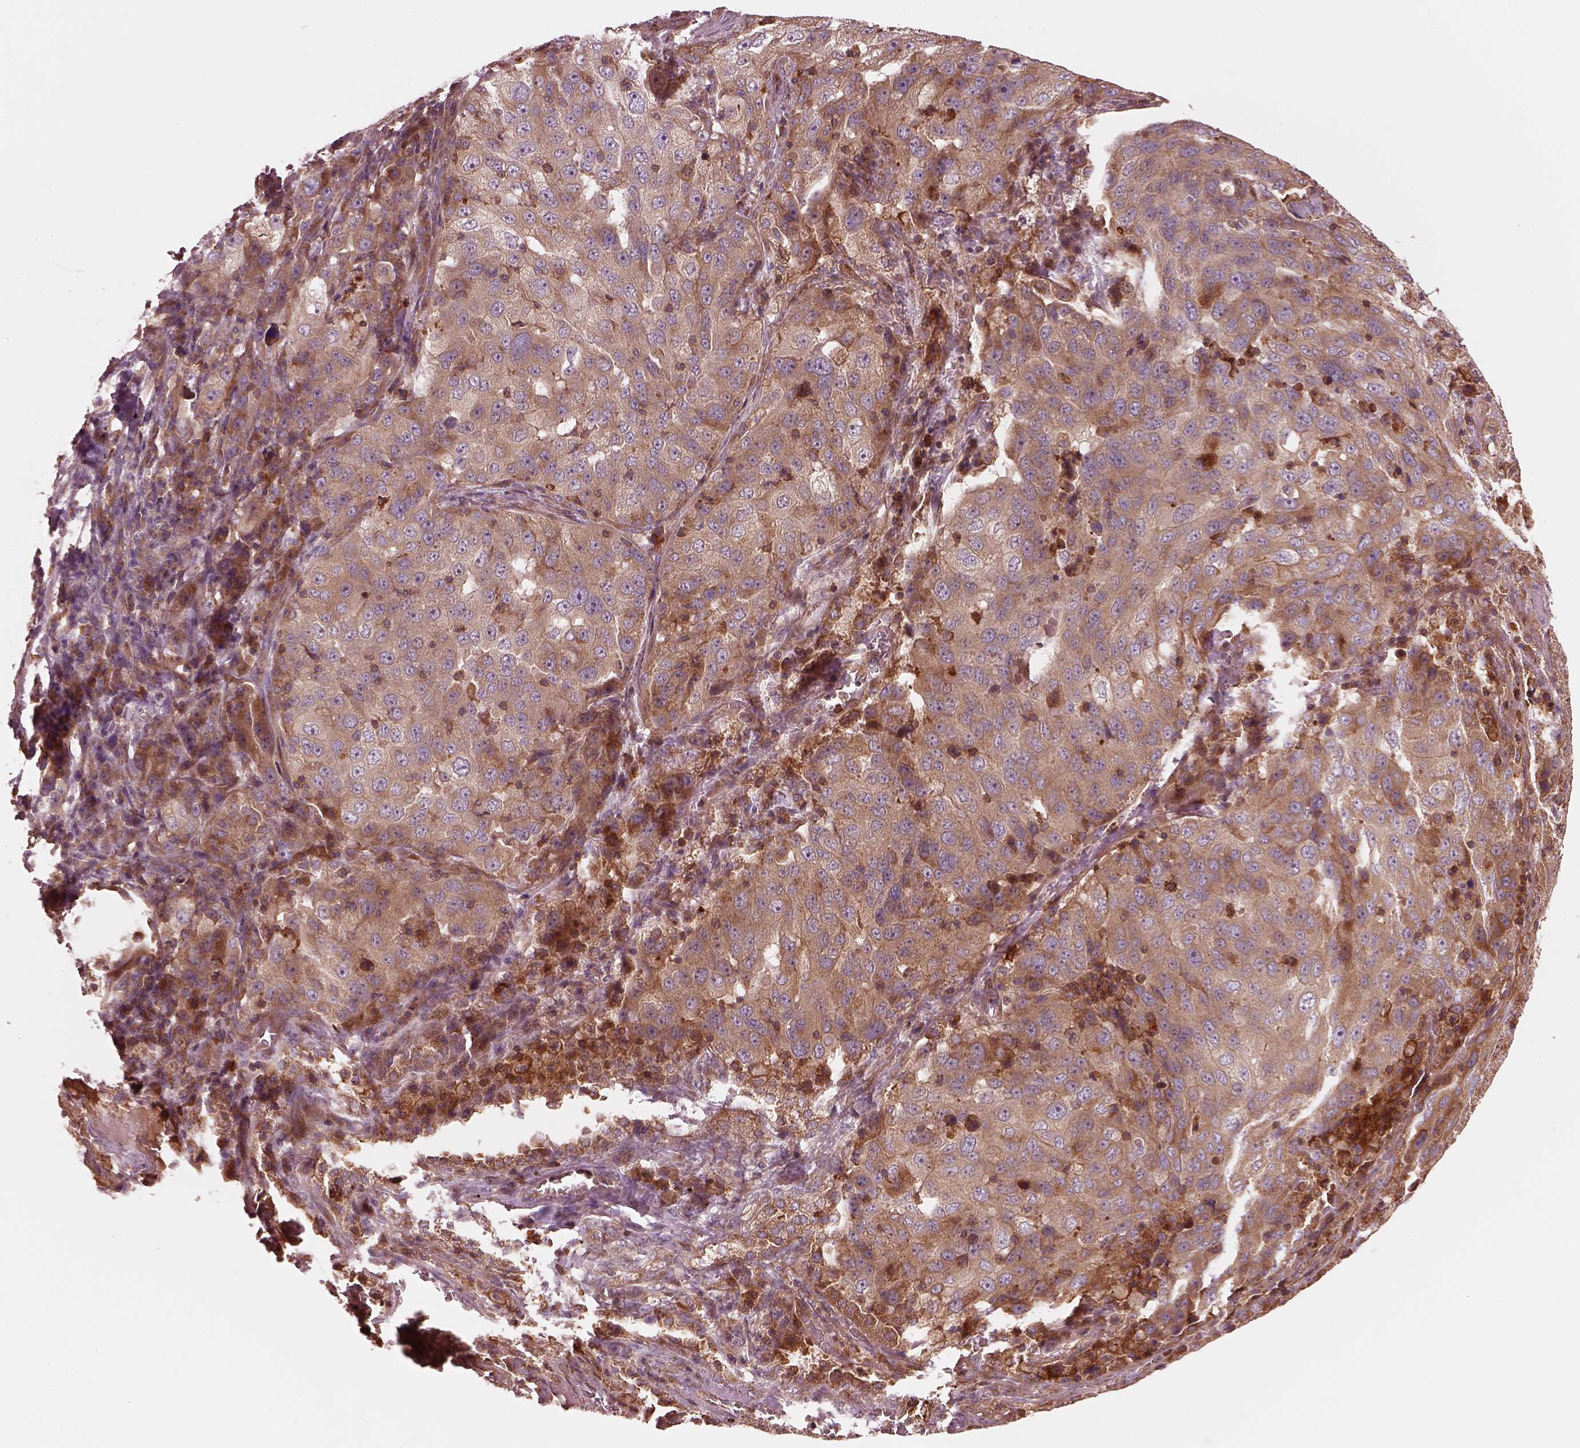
{"staining": {"intensity": "moderate", "quantity": "<25%", "location": "cytoplasmic/membranous"}, "tissue": "lung cancer", "cell_type": "Tumor cells", "image_type": "cancer", "snomed": [{"axis": "morphology", "description": "Adenocarcinoma, NOS"}, {"axis": "topography", "description": "Lung"}], "caption": "Immunohistochemistry (IHC) staining of adenocarcinoma (lung), which exhibits low levels of moderate cytoplasmic/membranous expression in approximately <25% of tumor cells indicating moderate cytoplasmic/membranous protein expression. The staining was performed using DAB (3,3'-diaminobenzidine) (brown) for protein detection and nuclei were counterstained in hematoxylin (blue).", "gene": "ASCC2", "patient": {"sex": "female", "age": 61}}